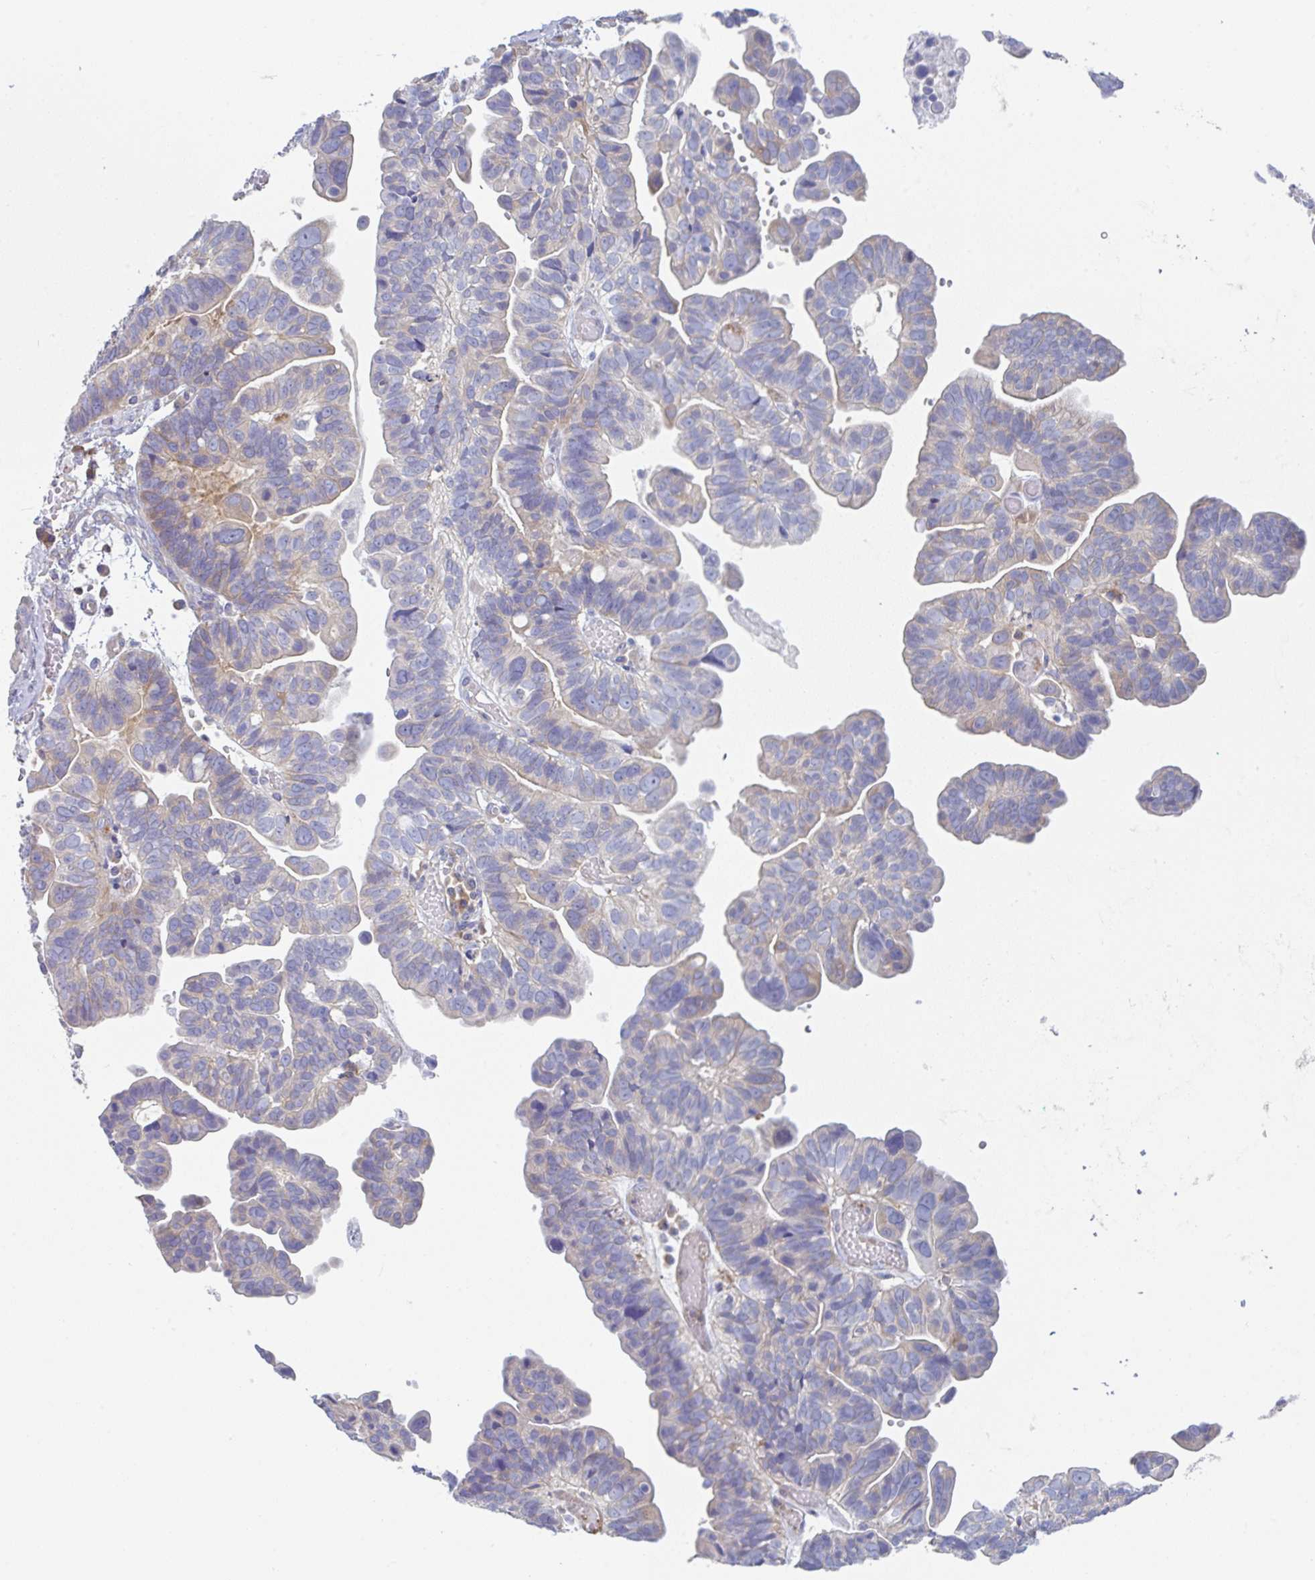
{"staining": {"intensity": "weak", "quantity": "<25%", "location": "cytoplasmic/membranous"}, "tissue": "ovarian cancer", "cell_type": "Tumor cells", "image_type": "cancer", "snomed": [{"axis": "morphology", "description": "Cystadenocarcinoma, serous, NOS"}, {"axis": "topography", "description": "Ovary"}], "caption": "Ovarian cancer stained for a protein using immunohistochemistry (IHC) exhibits no staining tumor cells.", "gene": "AMPD2", "patient": {"sex": "female", "age": 56}}